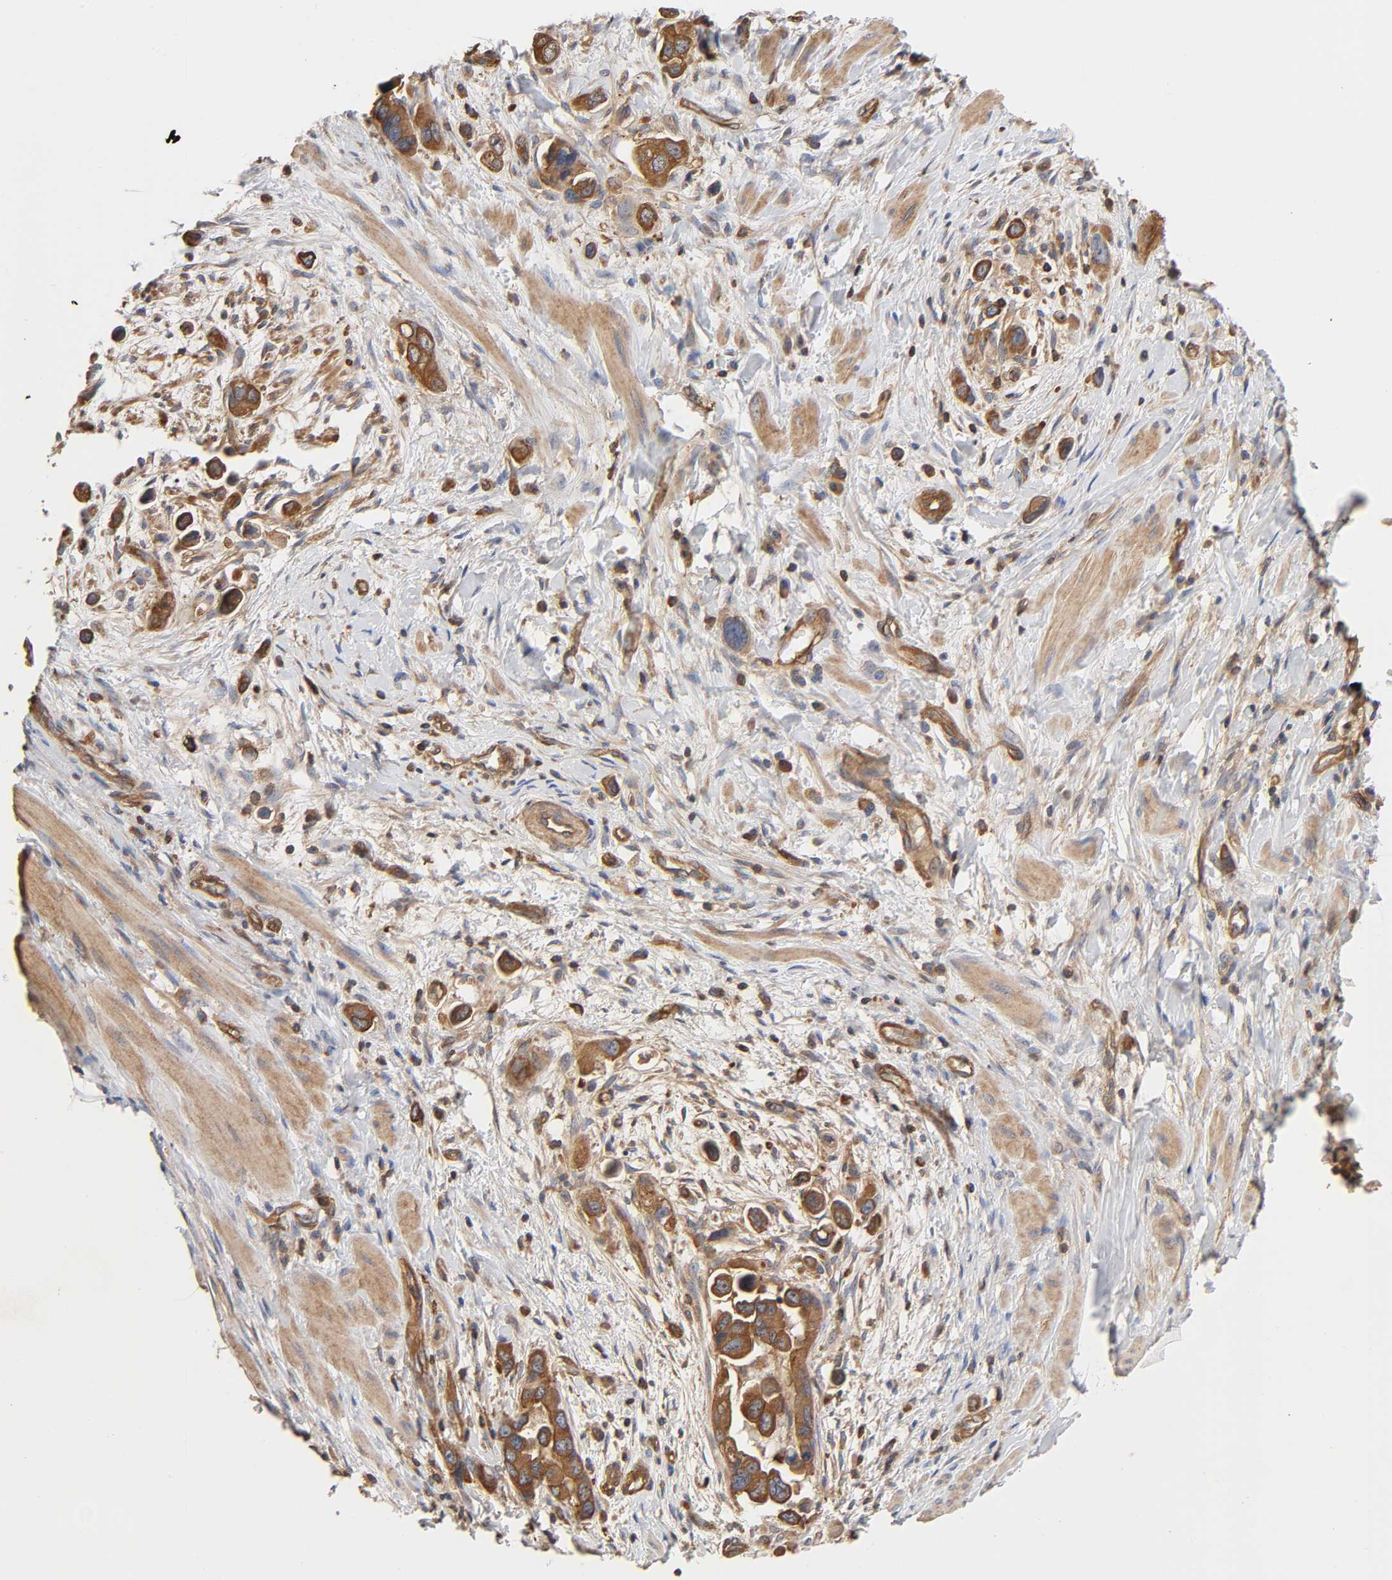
{"staining": {"intensity": "strong", "quantity": "25%-75%", "location": "cytoplasmic/membranous"}, "tissue": "stomach cancer", "cell_type": "Tumor cells", "image_type": "cancer", "snomed": [{"axis": "morphology", "description": "Adenocarcinoma, NOS"}, {"axis": "topography", "description": "Stomach, lower"}], "caption": "Stomach cancer tissue displays strong cytoplasmic/membranous positivity in approximately 25%-75% of tumor cells Using DAB (brown) and hematoxylin (blue) stains, captured at high magnification using brightfield microscopy.", "gene": "LAMTOR2", "patient": {"sex": "female", "age": 93}}